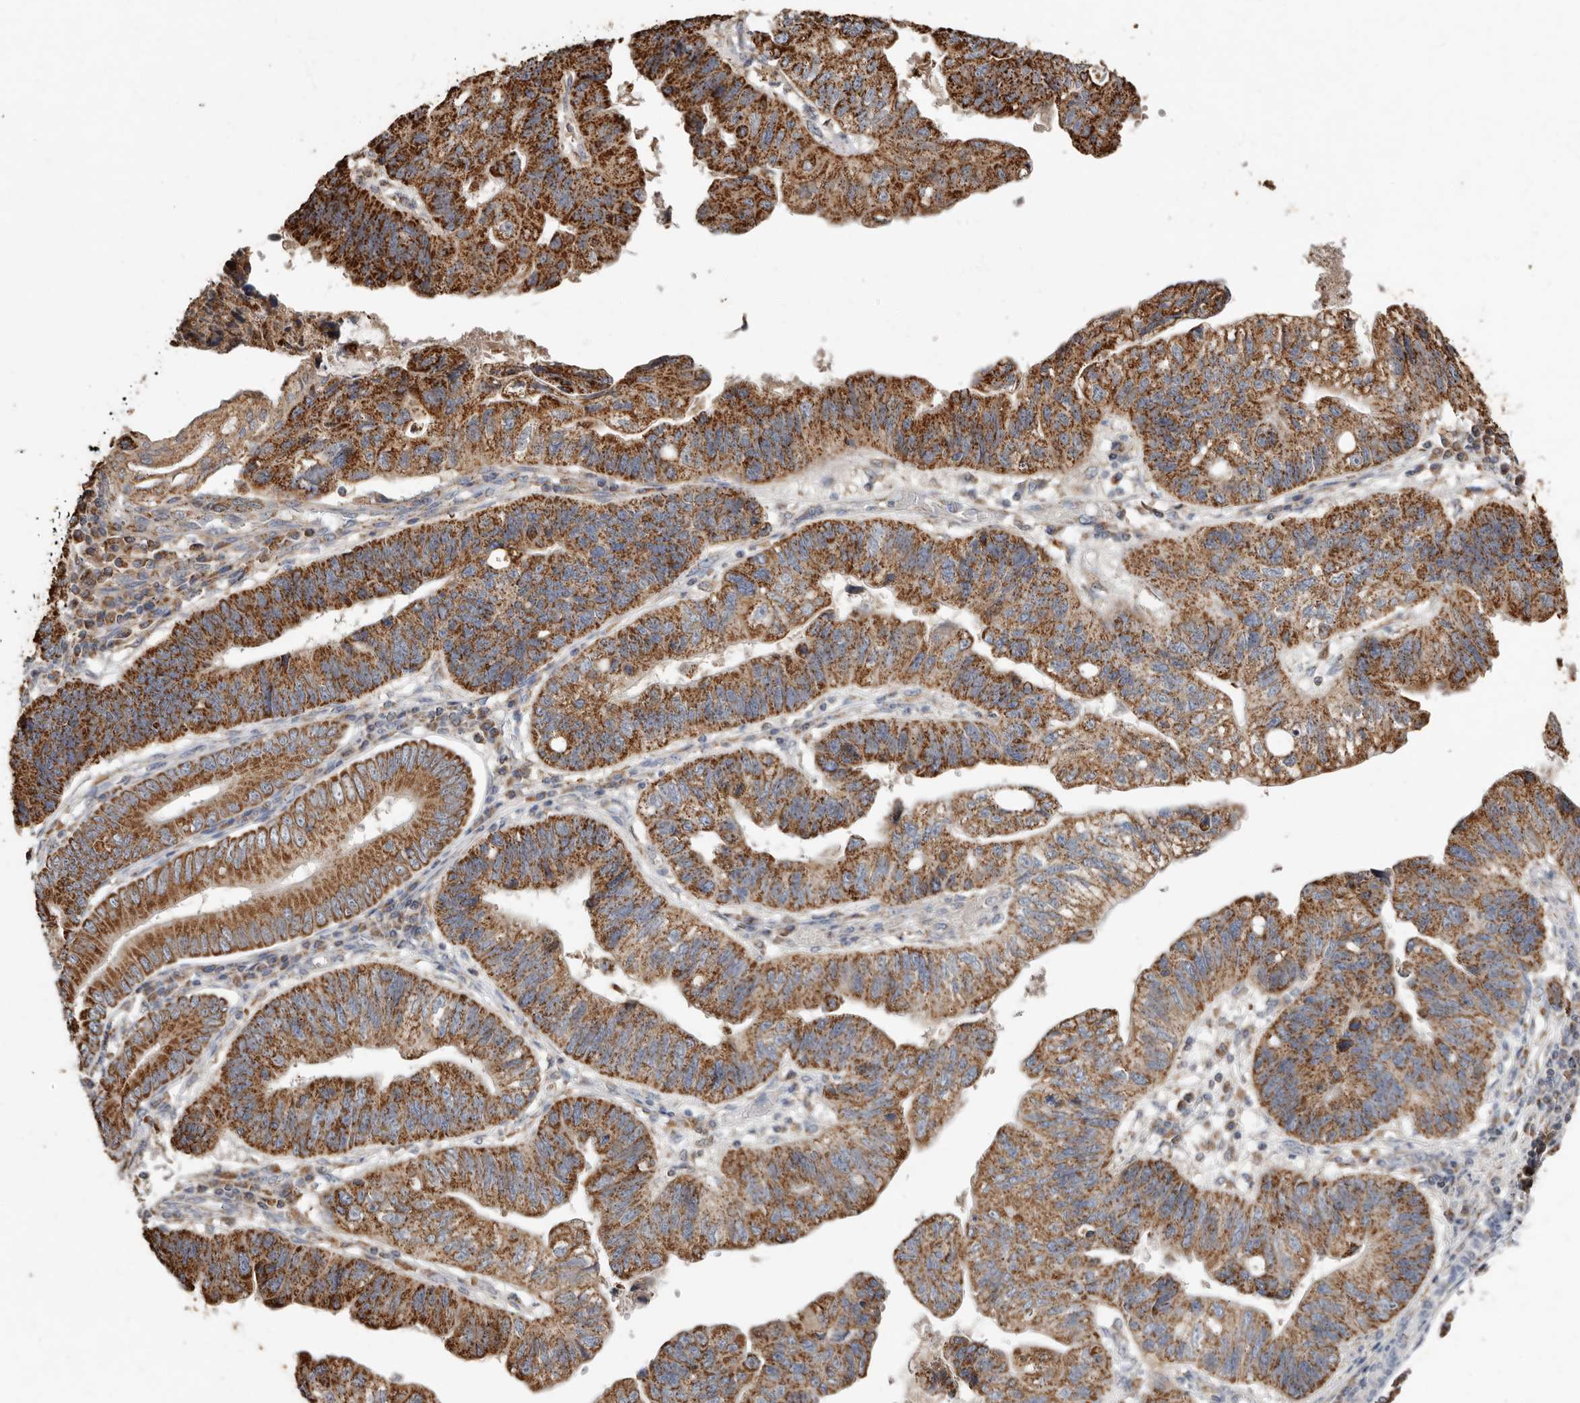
{"staining": {"intensity": "strong", "quantity": ">75%", "location": "cytoplasmic/membranous"}, "tissue": "stomach cancer", "cell_type": "Tumor cells", "image_type": "cancer", "snomed": [{"axis": "morphology", "description": "Adenocarcinoma, NOS"}, {"axis": "topography", "description": "Stomach"}], "caption": "Stomach cancer tissue demonstrates strong cytoplasmic/membranous staining in about >75% of tumor cells, visualized by immunohistochemistry.", "gene": "KIF26B", "patient": {"sex": "male", "age": 59}}